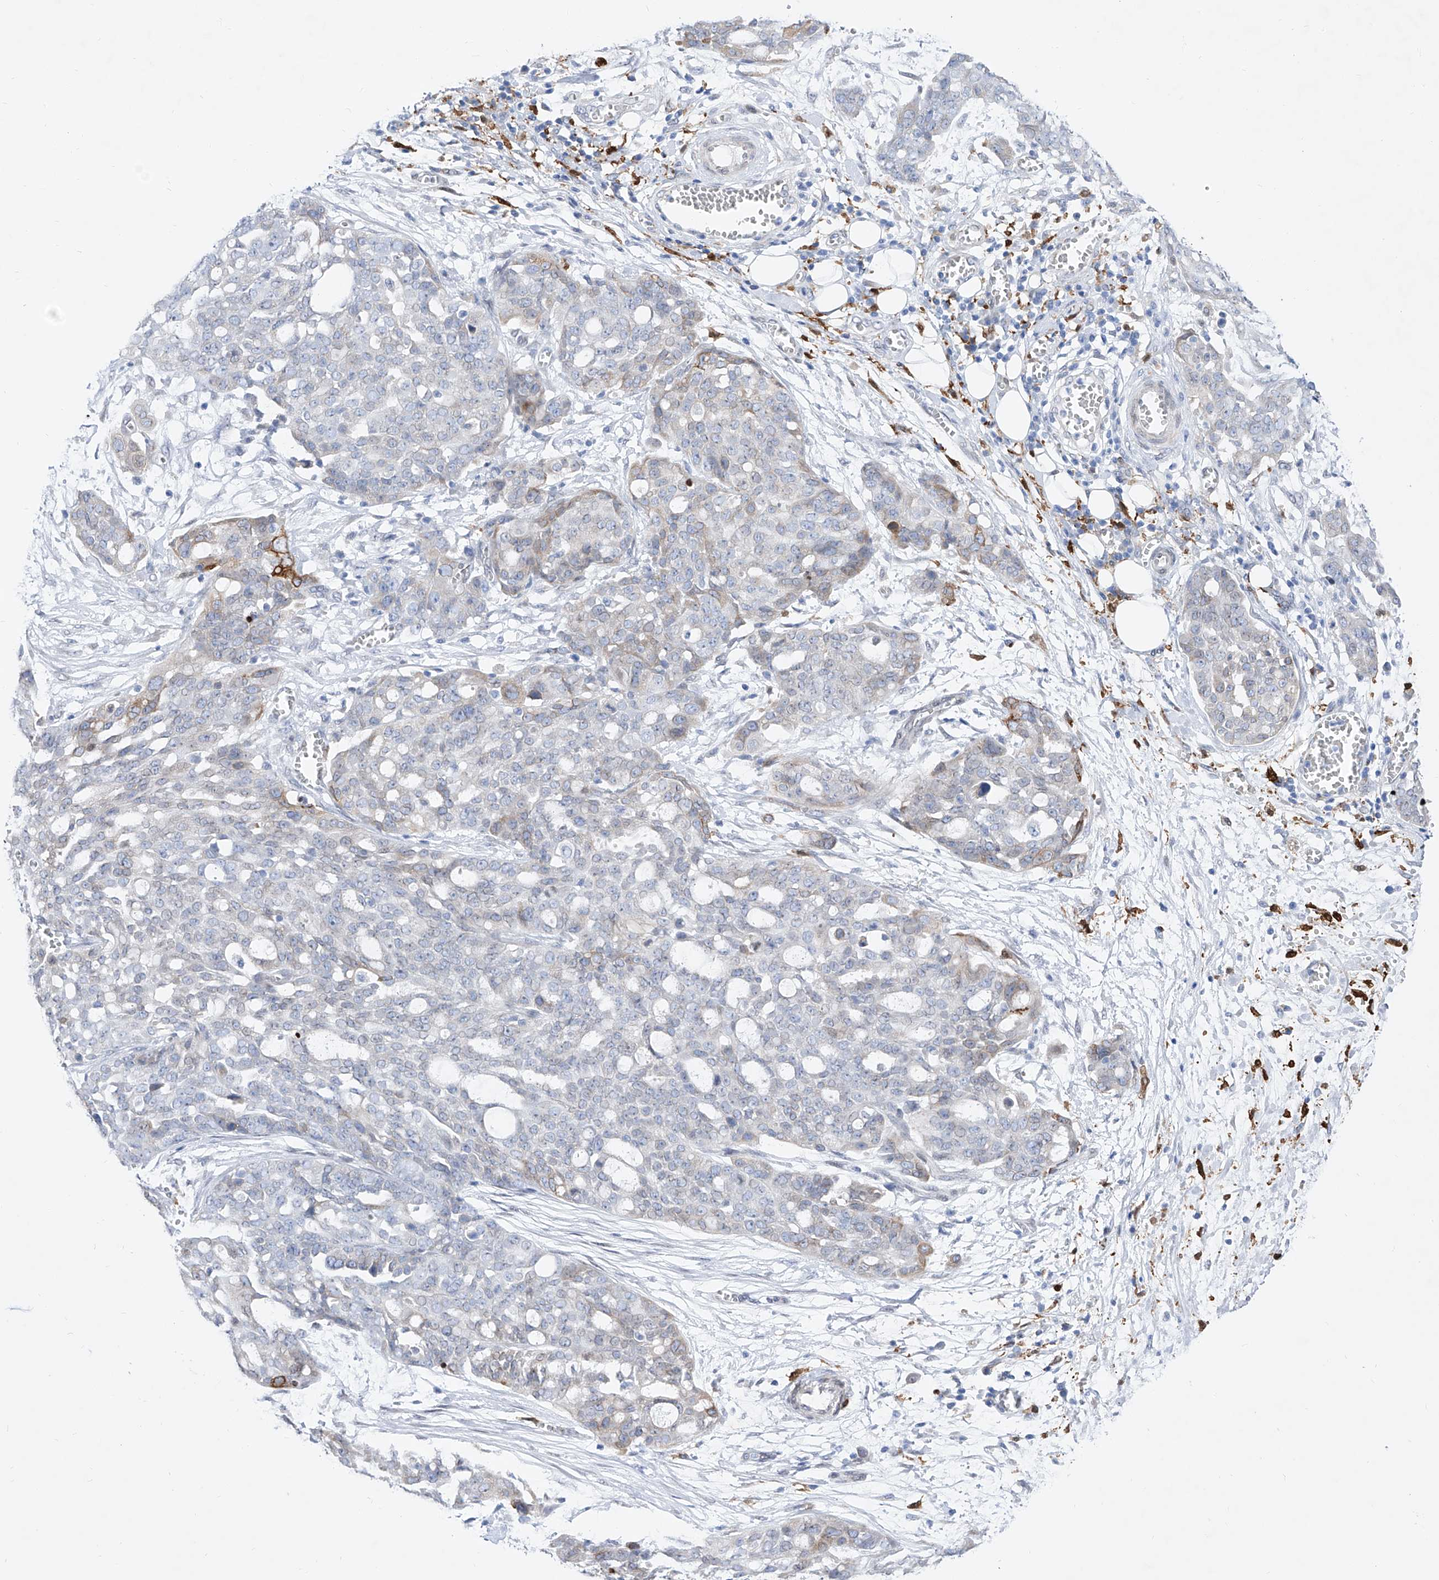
{"staining": {"intensity": "moderate", "quantity": "<25%", "location": "cytoplasmic/membranous"}, "tissue": "ovarian cancer", "cell_type": "Tumor cells", "image_type": "cancer", "snomed": [{"axis": "morphology", "description": "Cystadenocarcinoma, serous, NOS"}, {"axis": "topography", "description": "Soft tissue"}, {"axis": "topography", "description": "Ovary"}], "caption": "Protein positivity by immunohistochemistry demonstrates moderate cytoplasmic/membranous positivity in about <25% of tumor cells in serous cystadenocarcinoma (ovarian). The staining is performed using DAB brown chromogen to label protein expression. The nuclei are counter-stained blue using hematoxylin.", "gene": "LCLAT1", "patient": {"sex": "female", "age": 57}}